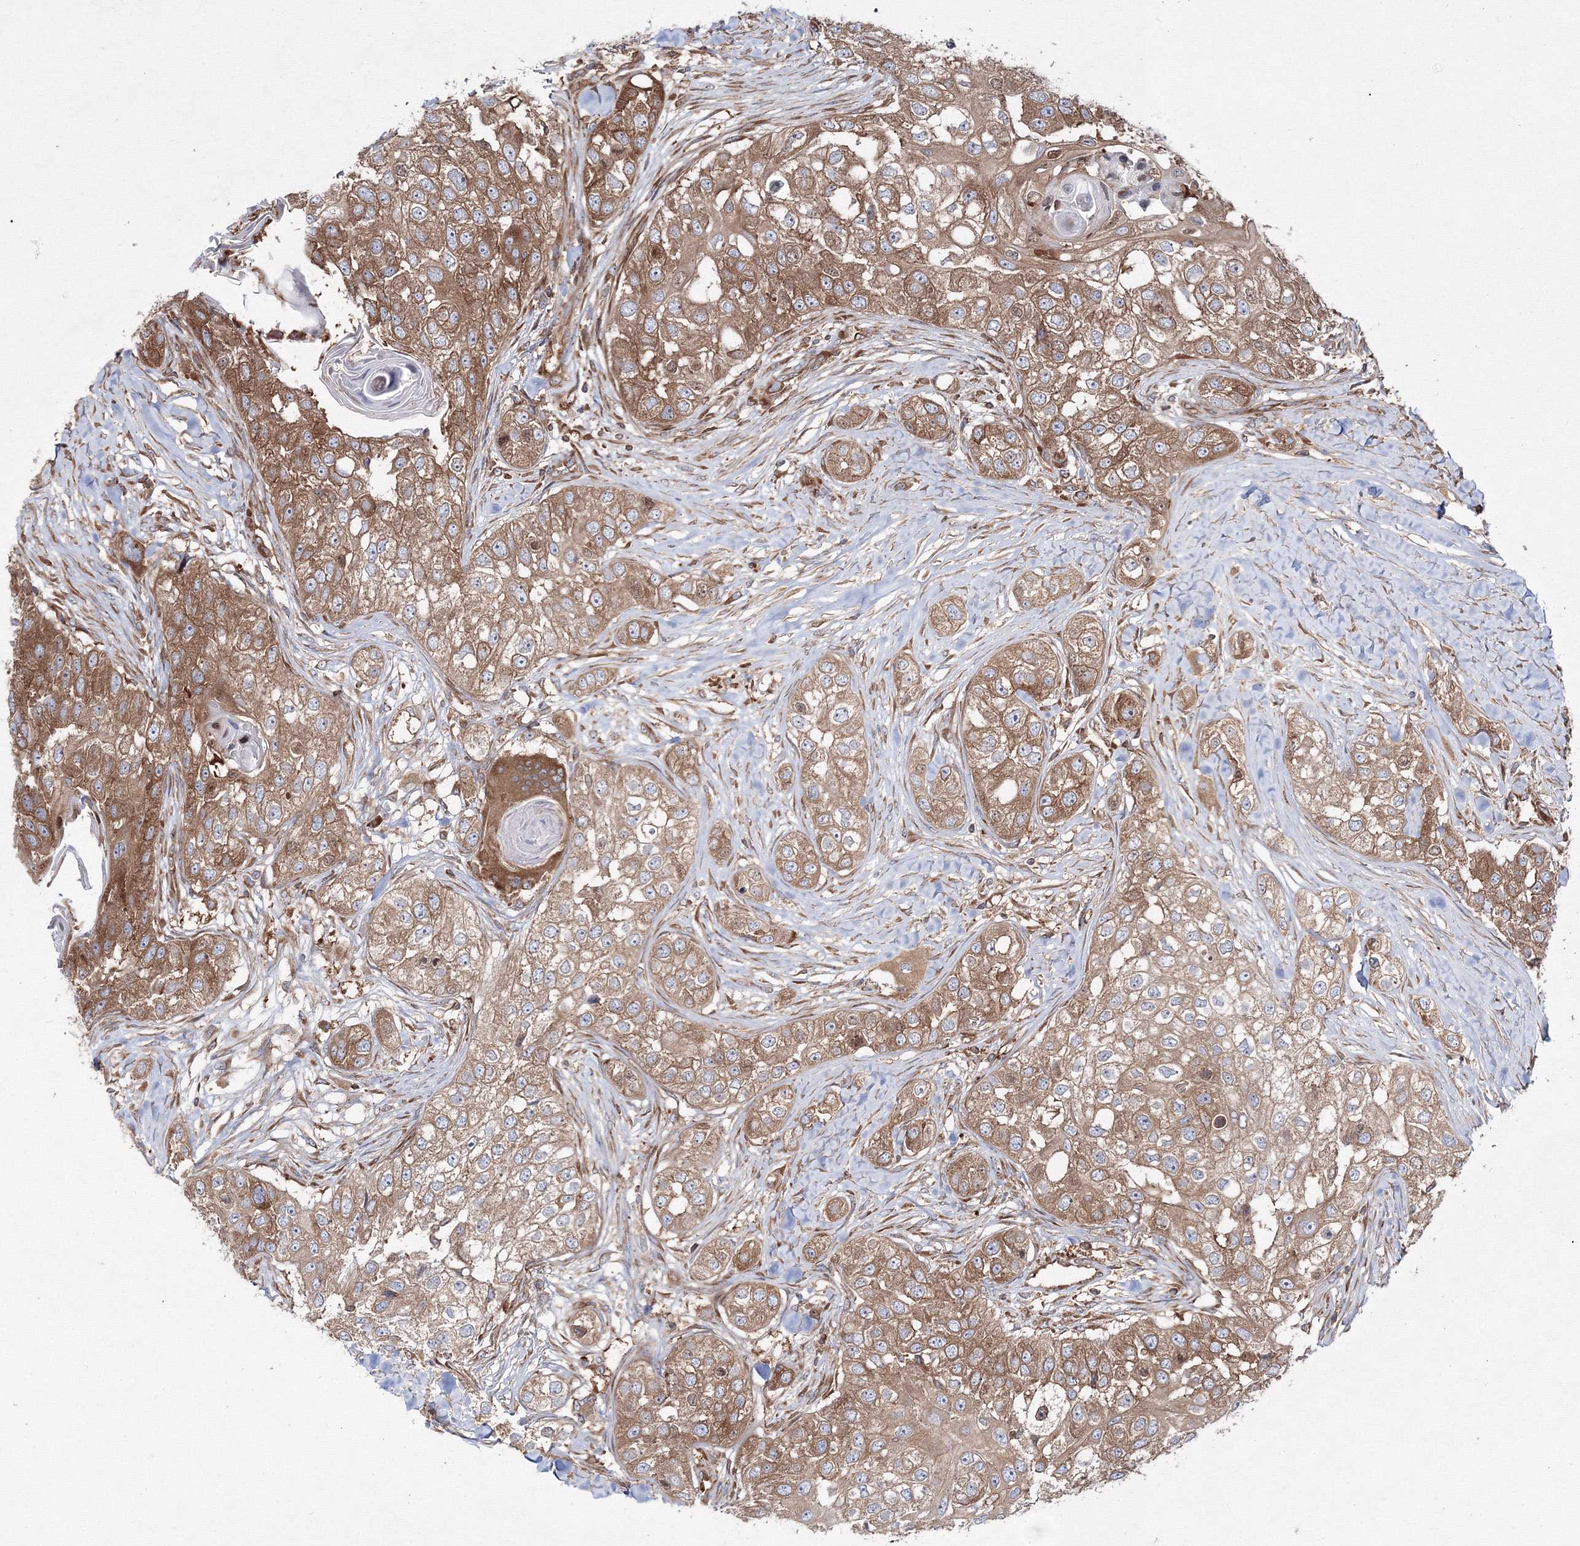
{"staining": {"intensity": "moderate", "quantity": ">75%", "location": "cytoplasmic/membranous"}, "tissue": "head and neck cancer", "cell_type": "Tumor cells", "image_type": "cancer", "snomed": [{"axis": "morphology", "description": "Normal tissue, NOS"}, {"axis": "morphology", "description": "Squamous cell carcinoma, NOS"}, {"axis": "topography", "description": "Skeletal muscle"}, {"axis": "topography", "description": "Head-Neck"}], "caption": "IHC (DAB (3,3'-diaminobenzidine)) staining of human squamous cell carcinoma (head and neck) demonstrates moderate cytoplasmic/membranous protein expression in about >75% of tumor cells.", "gene": "HARS1", "patient": {"sex": "male", "age": 51}}